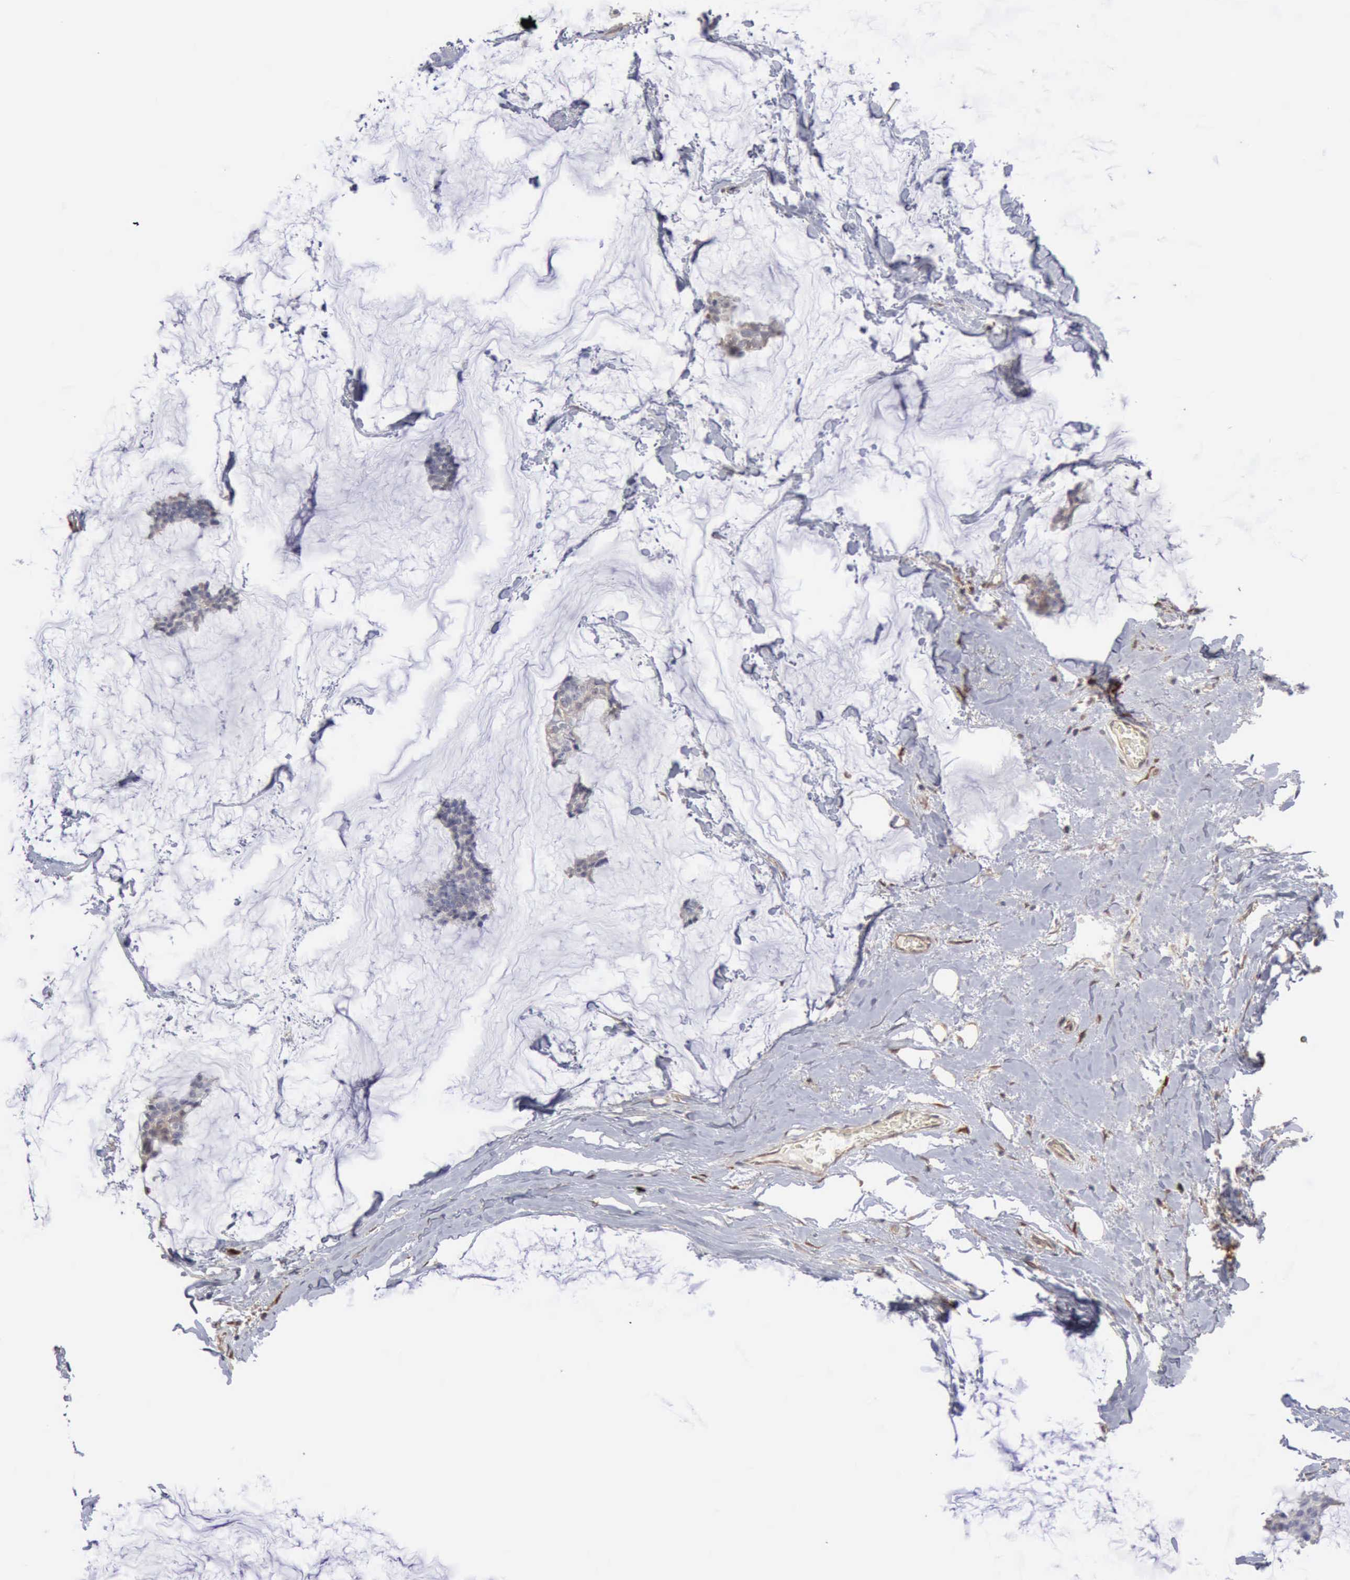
{"staining": {"intensity": "weak", "quantity": "25%-75%", "location": "cytoplasmic/membranous"}, "tissue": "breast cancer", "cell_type": "Tumor cells", "image_type": "cancer", "snomed": [{"axis": "morphology", "description": "Duct carcinoma"}, {"axis": "topography", "description": "Breast"}], "caption": "An immunohistochemistry micrograph of tumor tissue is shown. Protein staining in brown highlights weak cytoplasmic/membranous positivity in breast cancer within tumor cells. Nuclei are stained in blue.", "gene": "APOL2", "patient": {"sex": "female", "age": 93}}